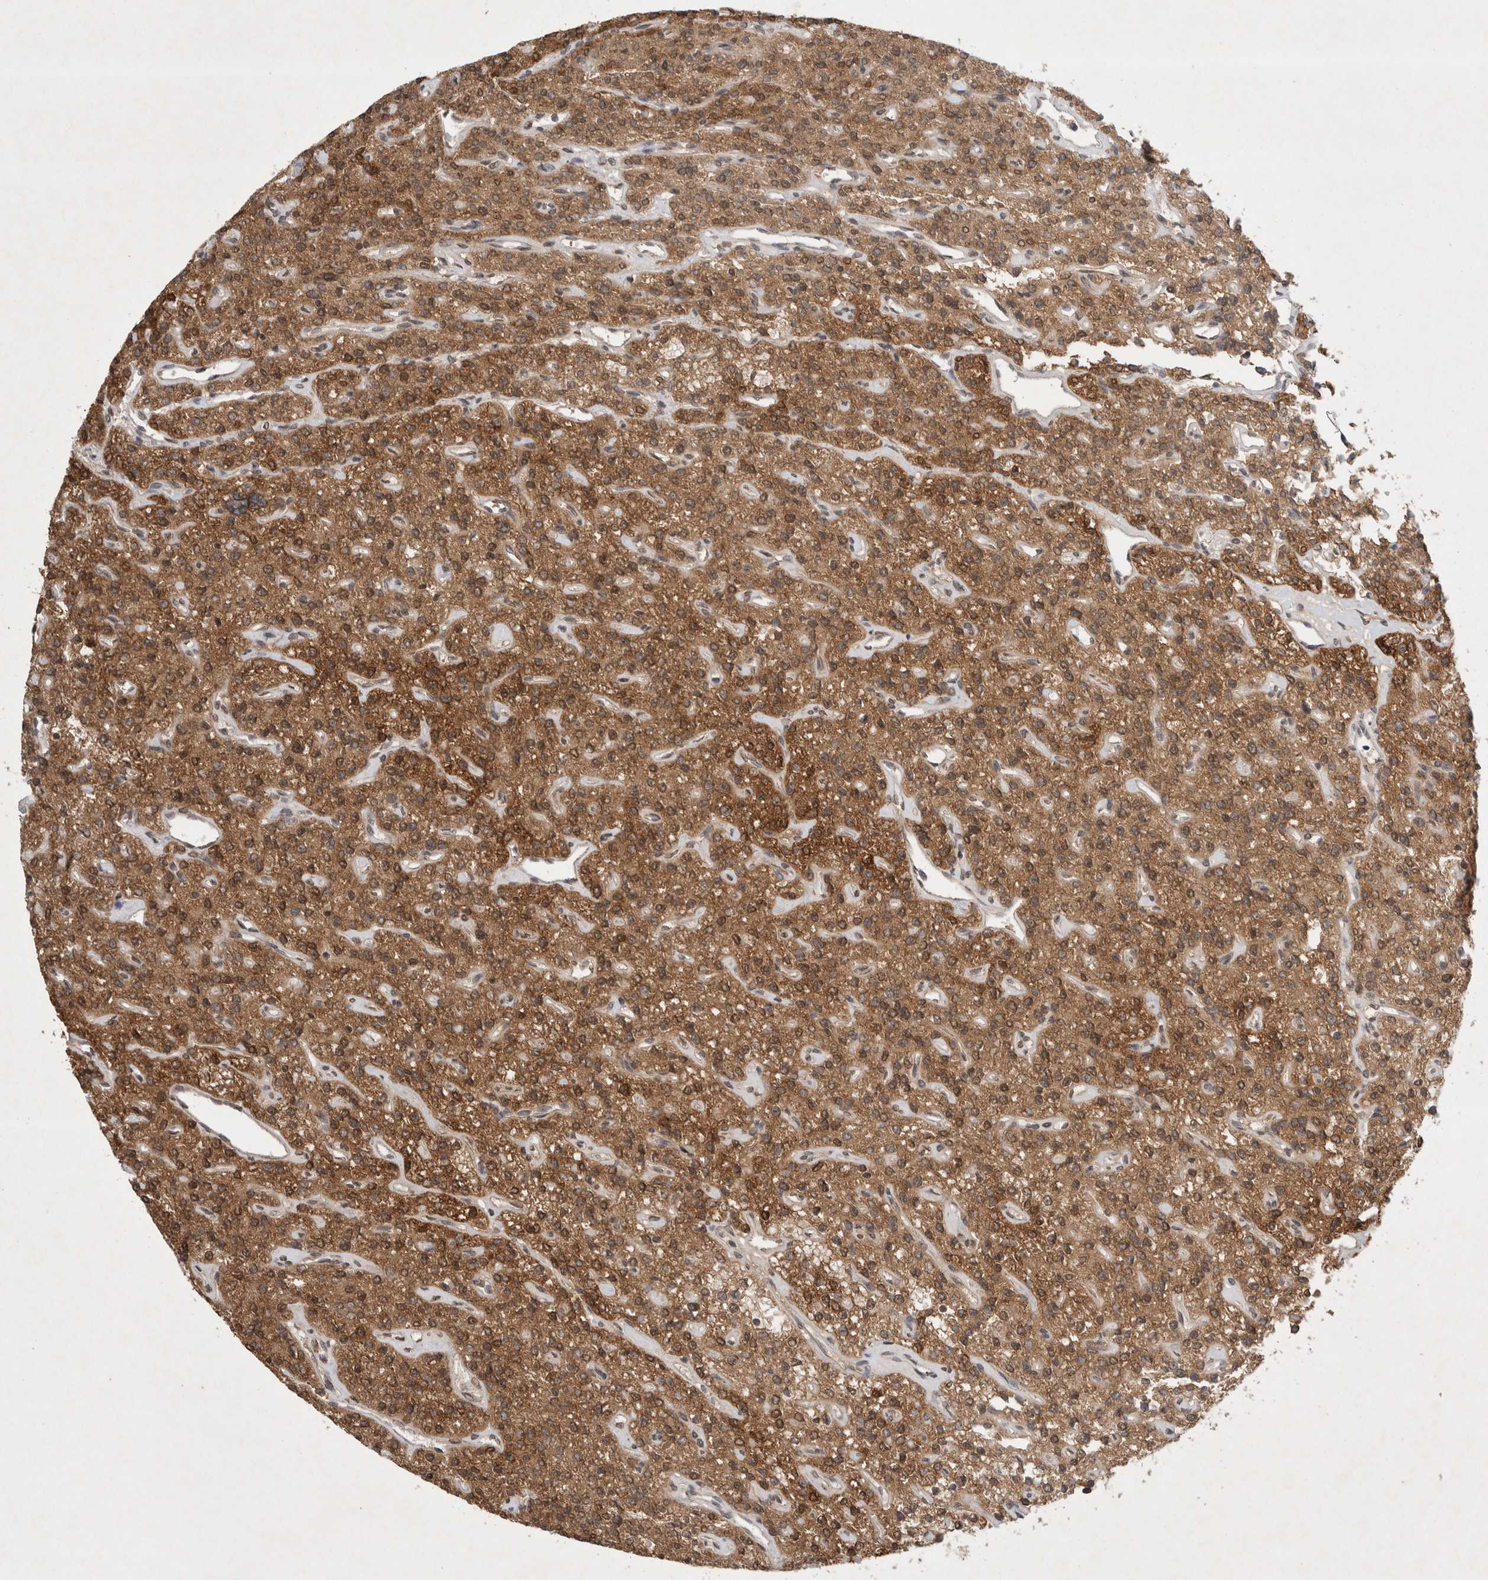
{"staining": {"intensity": "strong", "quantity": ">75%", "location": "cytoplasmic/membranous"}, "tissue": "parathyroid gland", "cell_type": "Glandular cells", "image_type": "normal", "snomed": [{"axis": "morphology", "description": "Normal tissue, NOS"}, {"axis": "topography", "description": "Parathyroid gland"}], "caption": "Approximately >75% of glandular cells in unremarkable human parathyroid gland show strong cytoplasmic/membranous protein expression as visualized by brown immunohistochemical staining.", "gene": "WIPF2", "patient": {"sex": "male", "age": 46}}